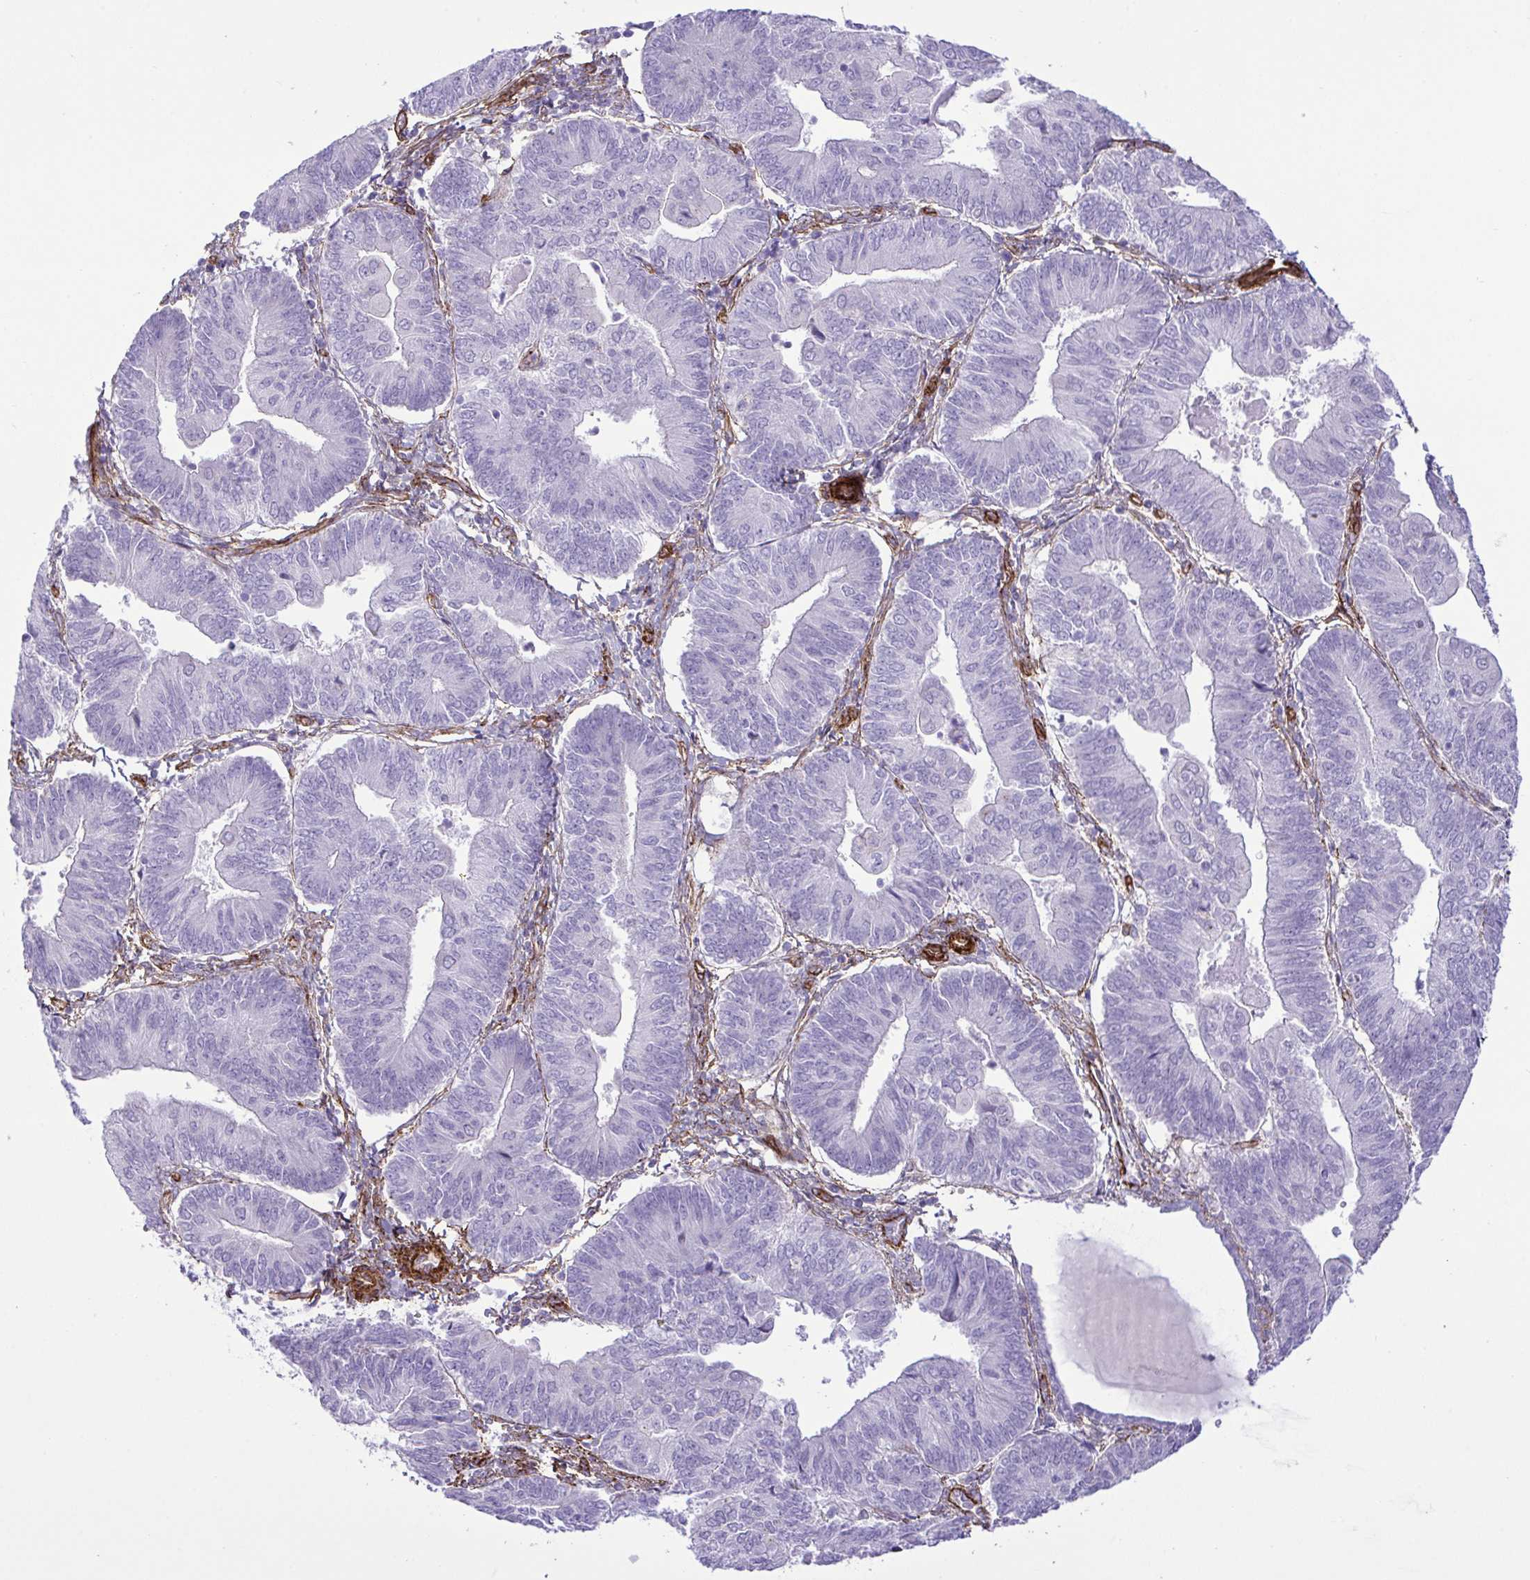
{"staining": {"intensity": "negative", "quantity": "none", "location": "none"}, "tissue": "endometrial cancer", "cell_type": "Tumor cells", "image_type": "cancer", "snomed": [{"axis": "morphology", "description": "Adenocarcinoma, NOS"}, {"axis": "topography", "description": "Endometrium"}], "caption": "Tumor cells show no significant protein staining in endometrial cancer (adenocarcinoma).", "gene": "SYNPO2L", "patient": {"sex": "female", "age": 65}}